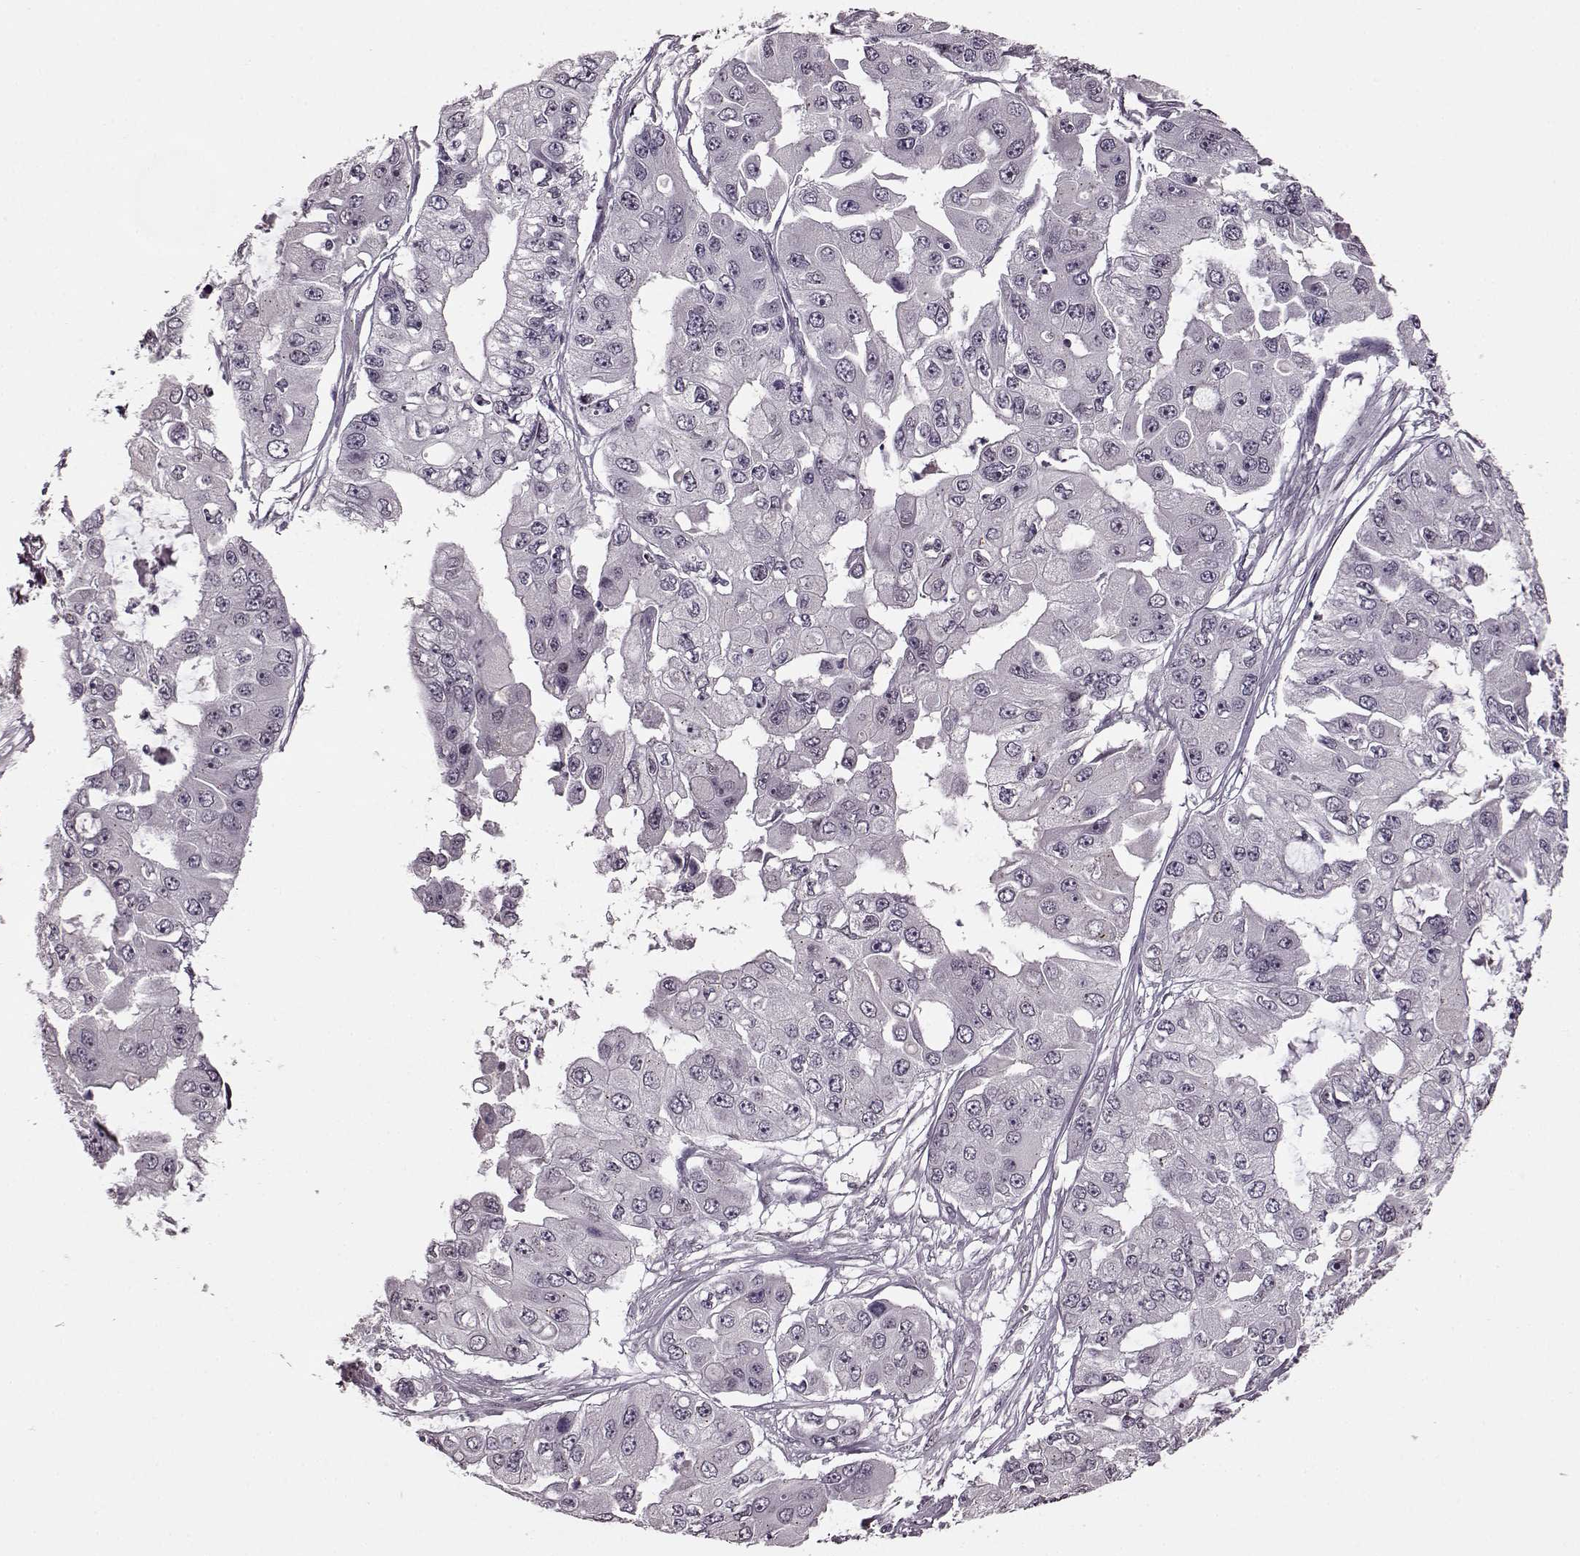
{"staining": {"intensity": "negative", "quantity": "none", "location": "none"}, "tissue": "ovarian cancer", "cell_type": "Tumor cells", "image_type": "cancer", "snomed": [{"axis": "morphology", "description": "Cystadenocarcinoma, serous, NOS"}, {"axis": "topography", "description": "Ovary"}], "caption": "Tumor cells show no significant protein staining in ovarian serous cystadenocarcinoma. Nuclei are stained in blue.", "gene": "STX1B", "patient": {"sex": "female", "age": 56}}